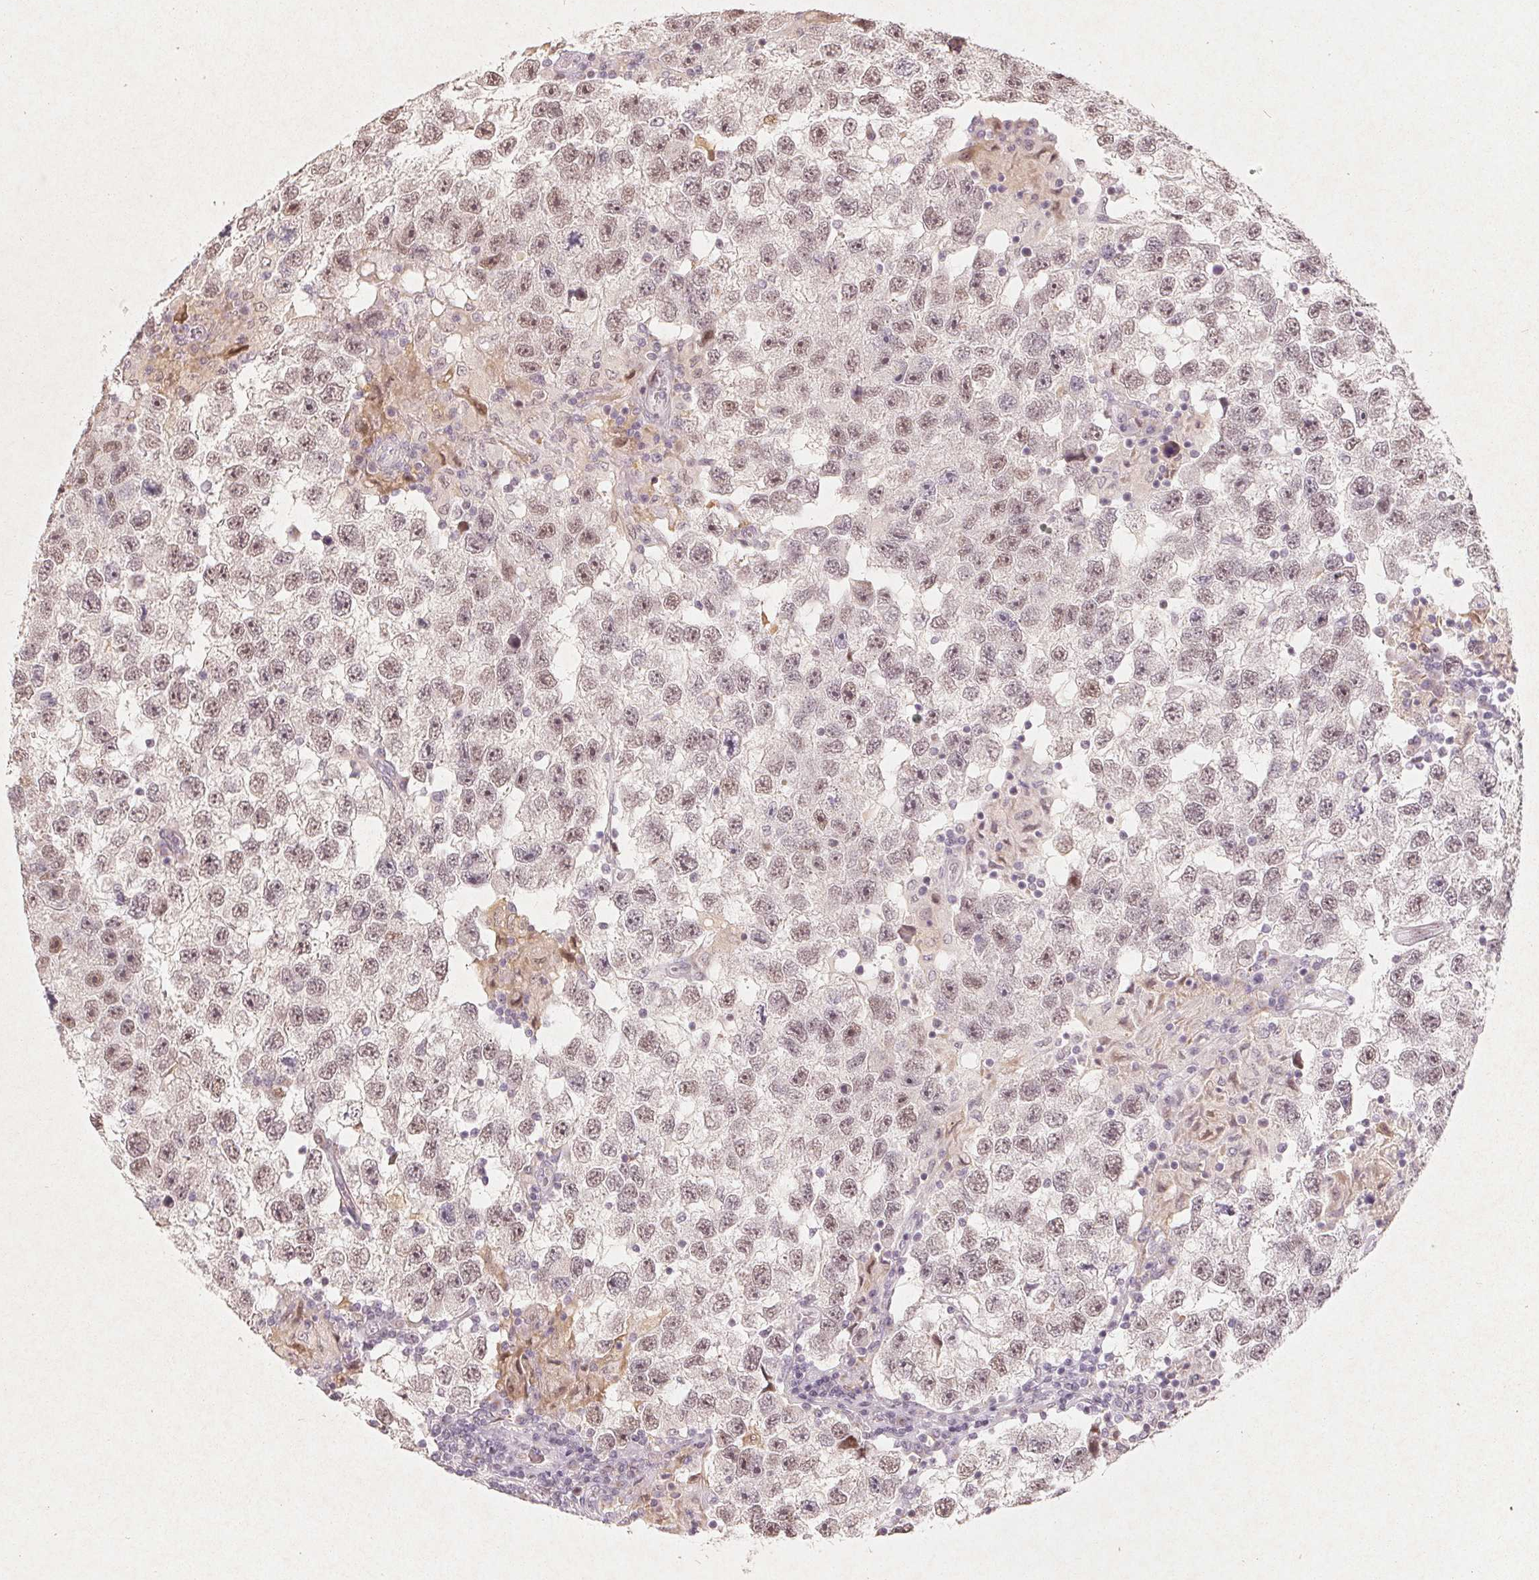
{"staining": {"intensity": "weak", "quantity": "25%-75%", "location": "nuclear"}, "tissue": "testis cancer", "cell_type": "Tumor cells", "image_type": "cancer", "snomed": [{"axis": "morphology", "description": "Seminoma, NOS"}, {"axis": "topography", "description": "Testis"}], "caption": "Testis cancer stained for a protein demonstrates weak nuclear positivity in tumor cells.", "gene": "CCDC138", "patient": {"sex": "male", "age": 26}}